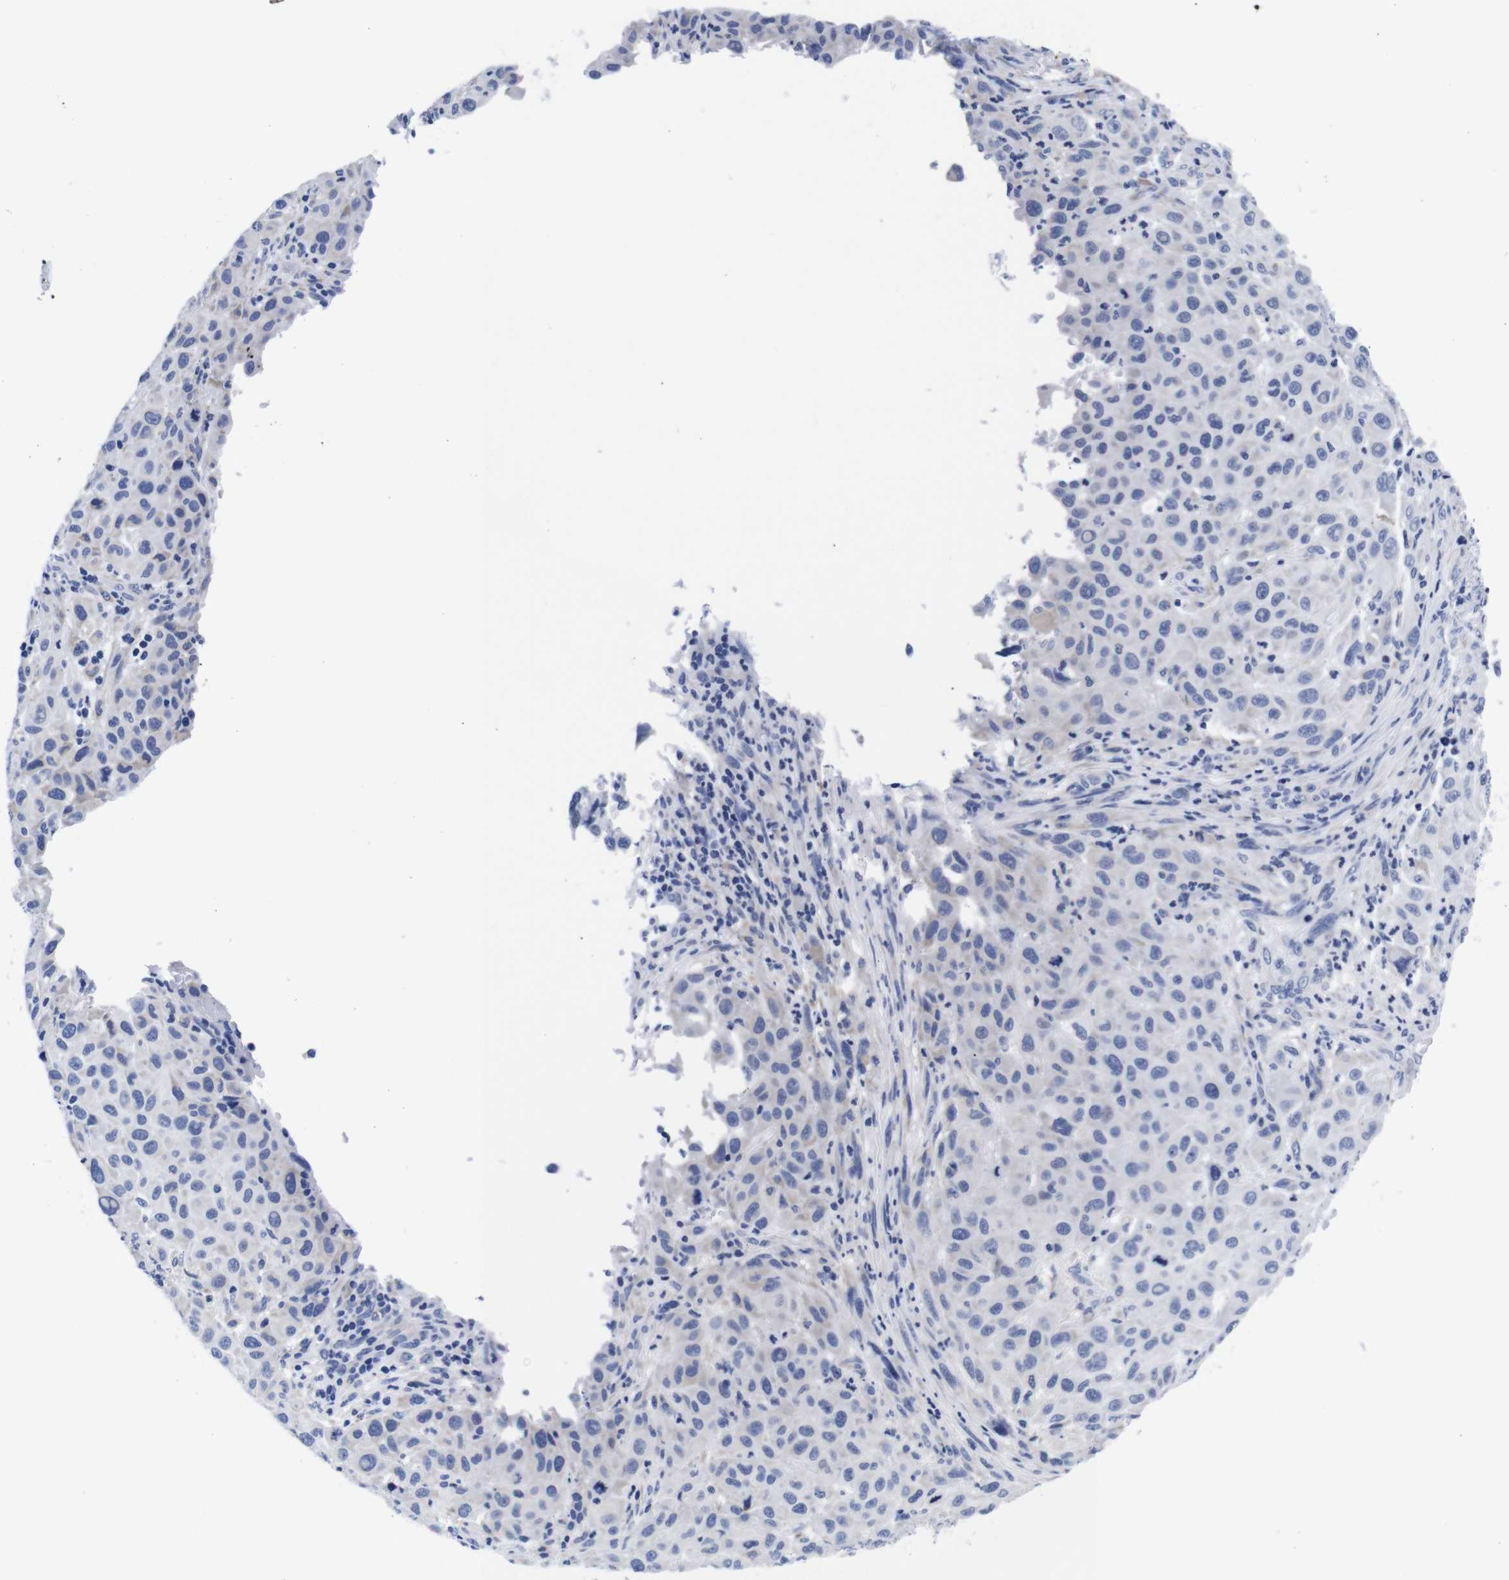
{"staining": {"intensity": "negative", "quantity": "none", "location": "none"}, "tissue": "melanoma", "cell_type": "Tumor cells", "image_type": "cancer", "snomed": [{"axis": "morphology", "description": "Malignant melanoma, Metastatic site"}, {"axis": "topography", "description": "Lymph node"}], "caption": "High magnification brightfield microscopy of malignant melanoma (metastatic site) stained with DAB (3,3'-diaminobenzidine) (brown) and counterstained with hematoxylin (blue): tumor cells show no significant expression.", "gene": "CLEC4G", "patient": {"sex": "male", "age": 61}}